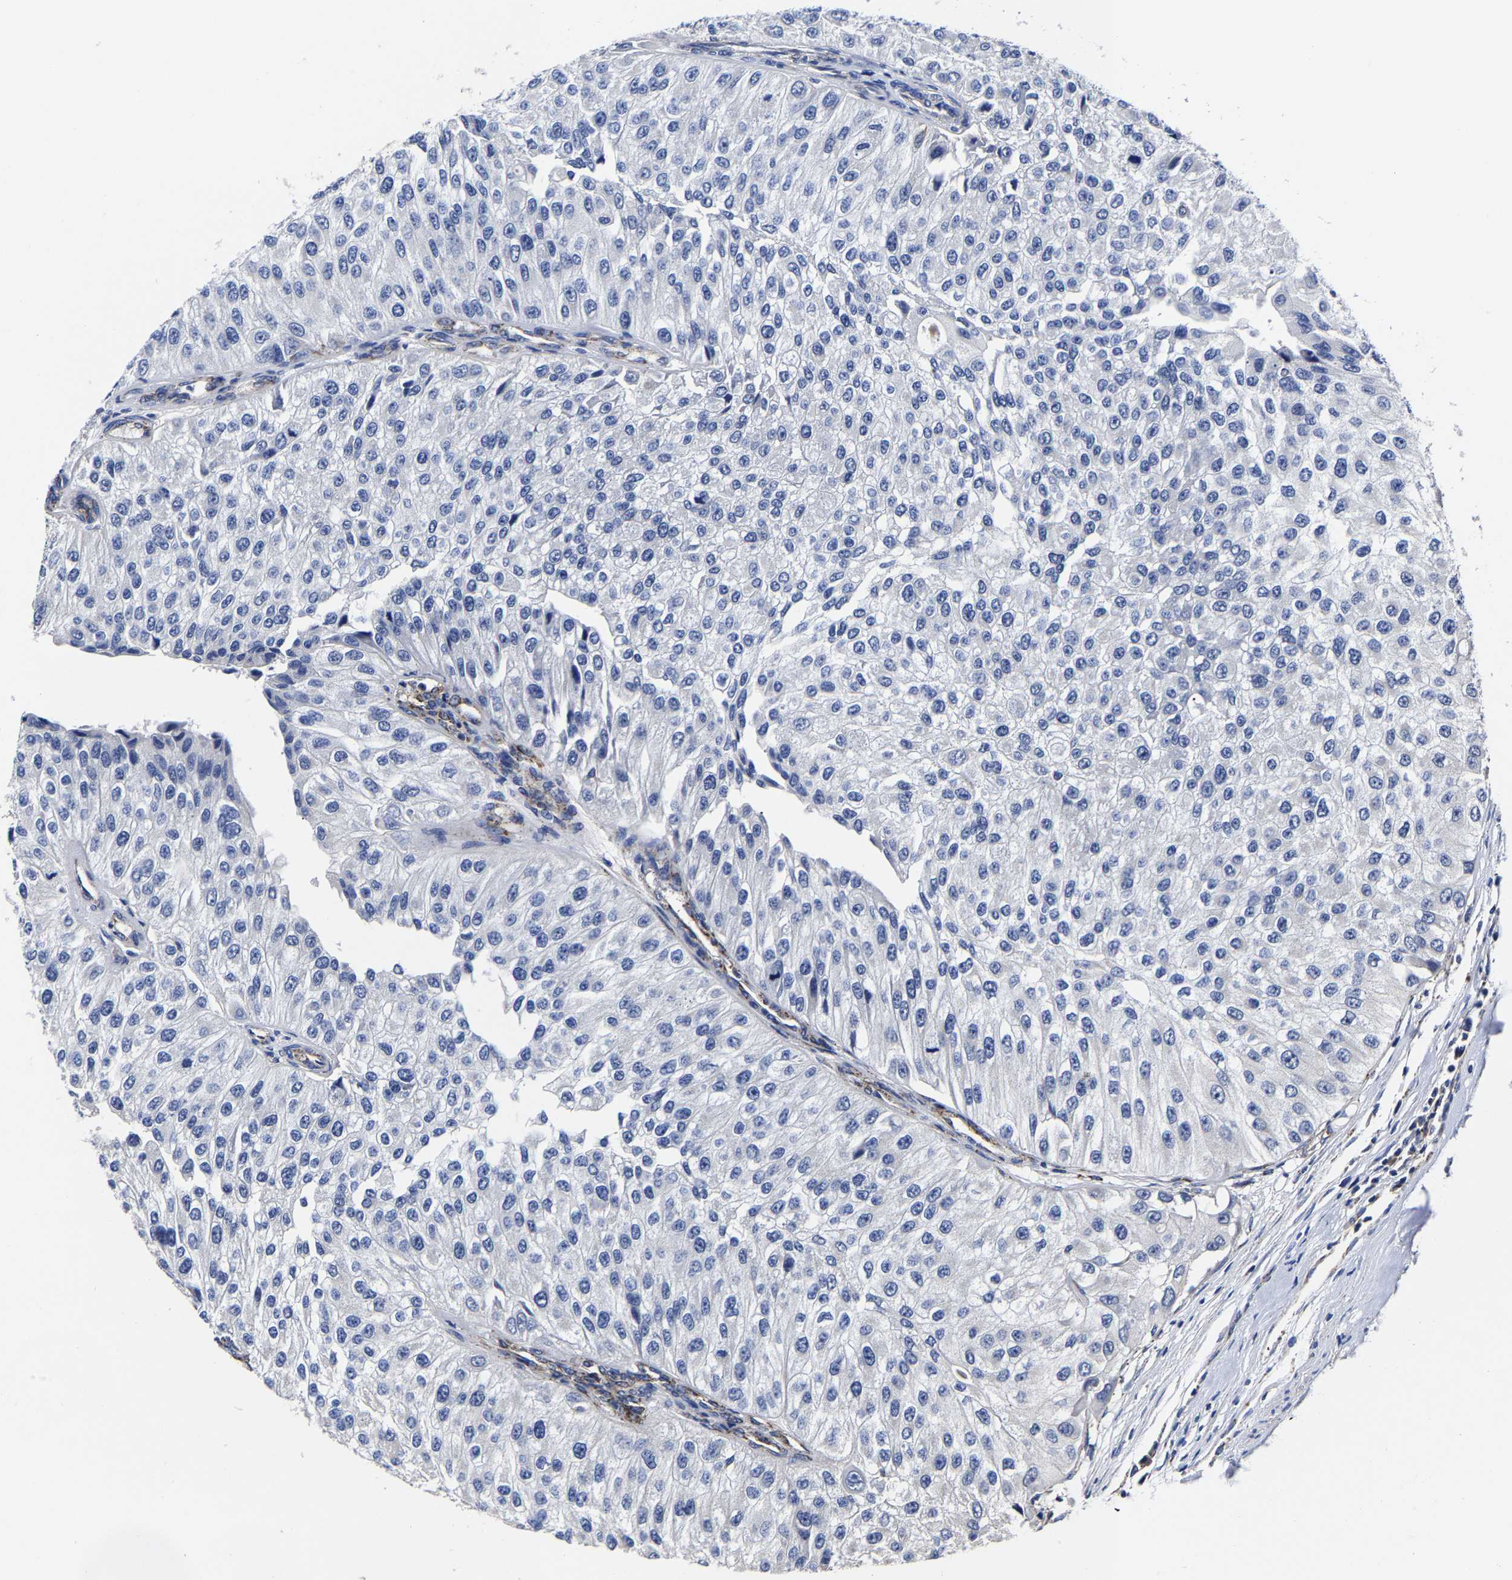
{"staining": {"intensity": "negative", "quantity": "none", "location": "none"}, "tissue": "urothelial cancer", "cell_type": "Tumor cells", "image_type": "cancer", "snomed": [{"axis": "morphology", "description": "Urothelial carcinoma, High grade"}, {"axis": "topography", "description": "Kidney"}, {"axis": "topography", "description": "Urinary bladder"}], "caption": "Tumor cells show no significant protein positivity in urothelial cancer.", "gene": "AASS", "patient": {"sex": "male", "age": 77}}